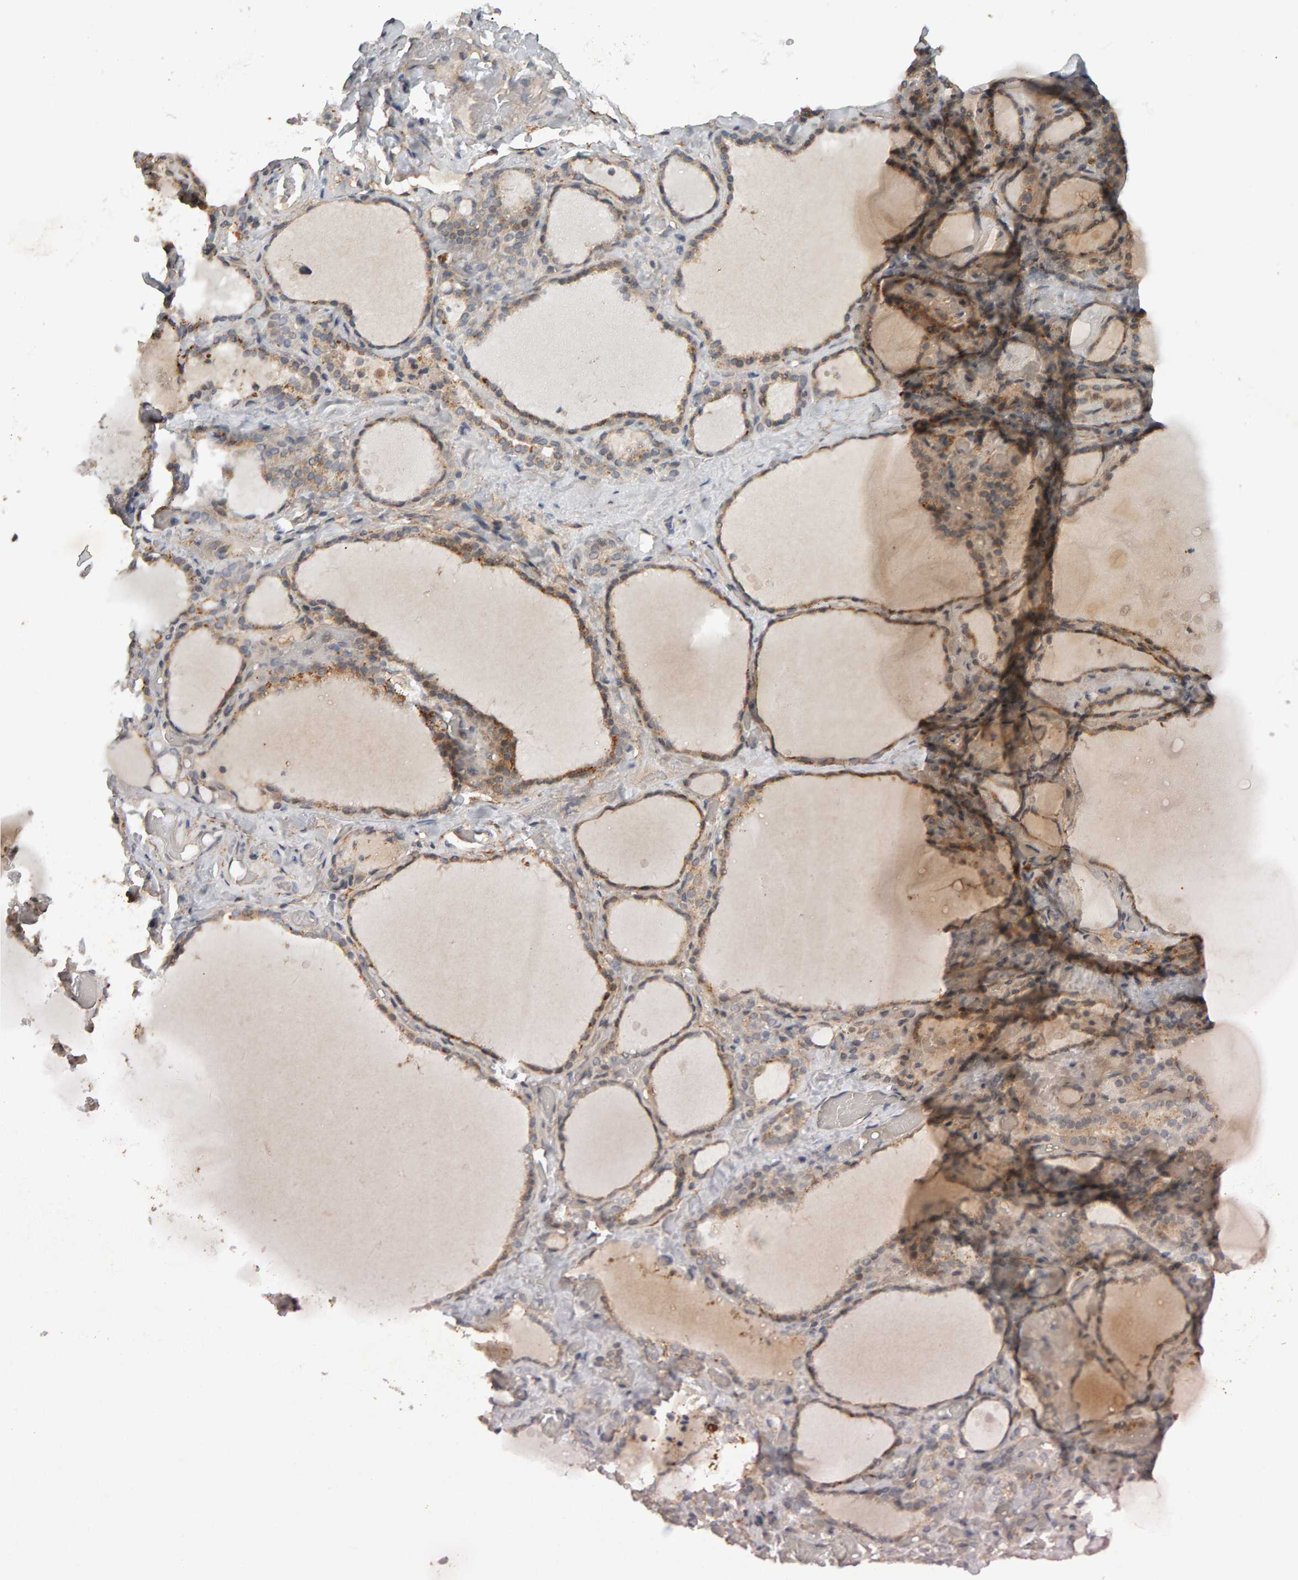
{"staining": {"intensity": "moderate", "quantity": ">75%", "location": "cytoplasmic/membranous"}, "tissue": "thyroid gland", "cell_type": "Glandular cells", "image_type": "normal", "snomed": [{"axis": "morphology", "description": "Normal tissue, NOS"}, {"axis": "topography", "description": "Thyroid gland"}], "caption": "The immunohistochemical stain labels moderate cytoplasmic/membranous staining in glandular cells of normal thyroid gland. The staining is performed using DAB brown chromogen to label protein expression. The nuclei are counter-stained blue using hematoxylin.", "gene": "CDCA5", "patient": {"sex": "female", "age": 22}}